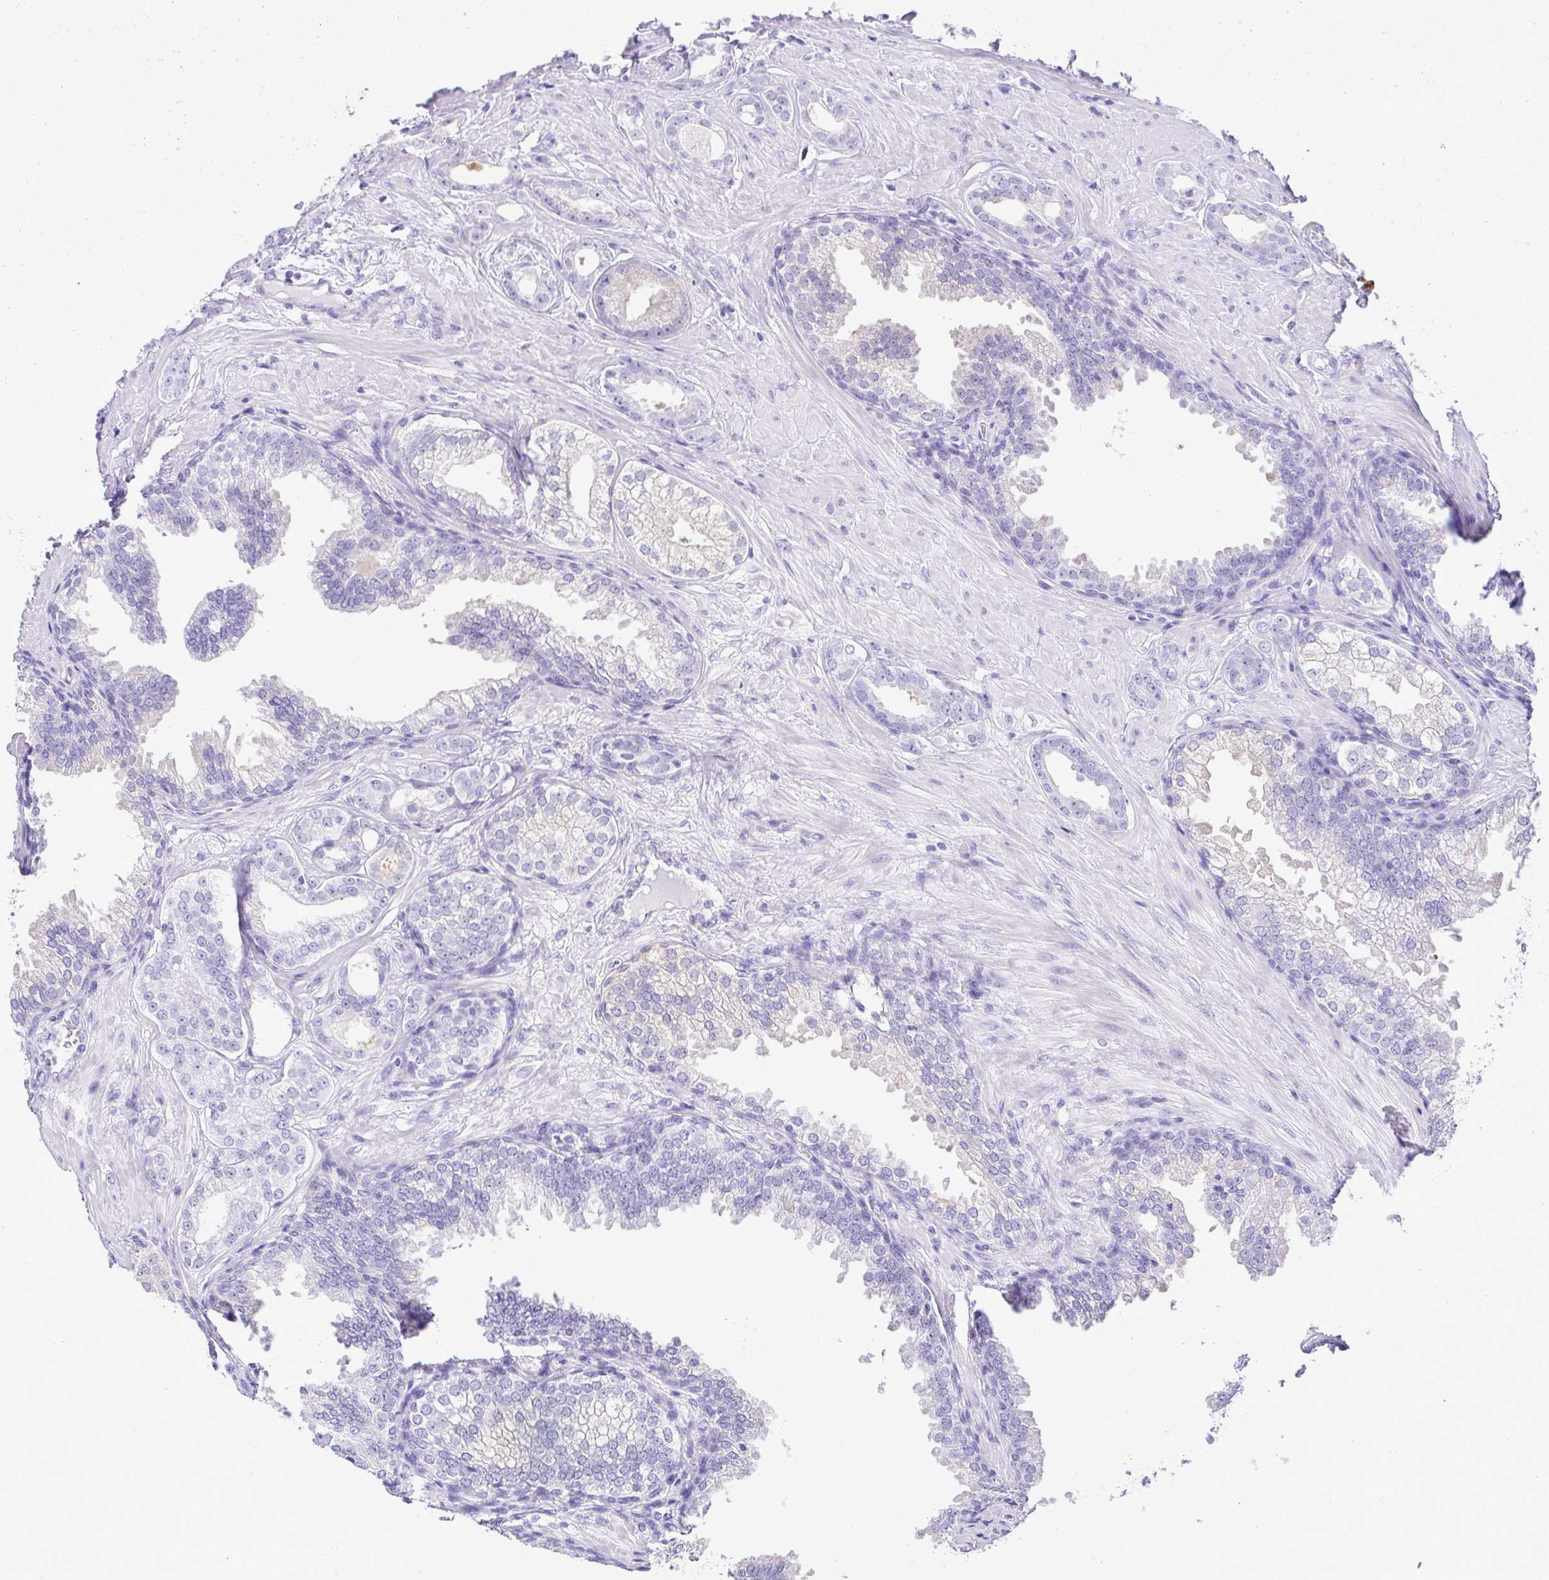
{"staining": {"intensity": "negative", "quantity": "none", "location": "none"}, "tissue": "prostate cancer", "cell_type": "Tumor cells", "image_type": "cancer", "snomed": [{"axis": "morphology", "description": "Adenocarcinoma, Low grade"}, {"axis": "topography", "description": "Prostate"}], "caption": "A photomicrograph of human low-grade adenocarcinoma (prostate) is negative for staining in tumor cells.", "gene": "OVGP1", "patient": {"sex": "male", "age": 65}}